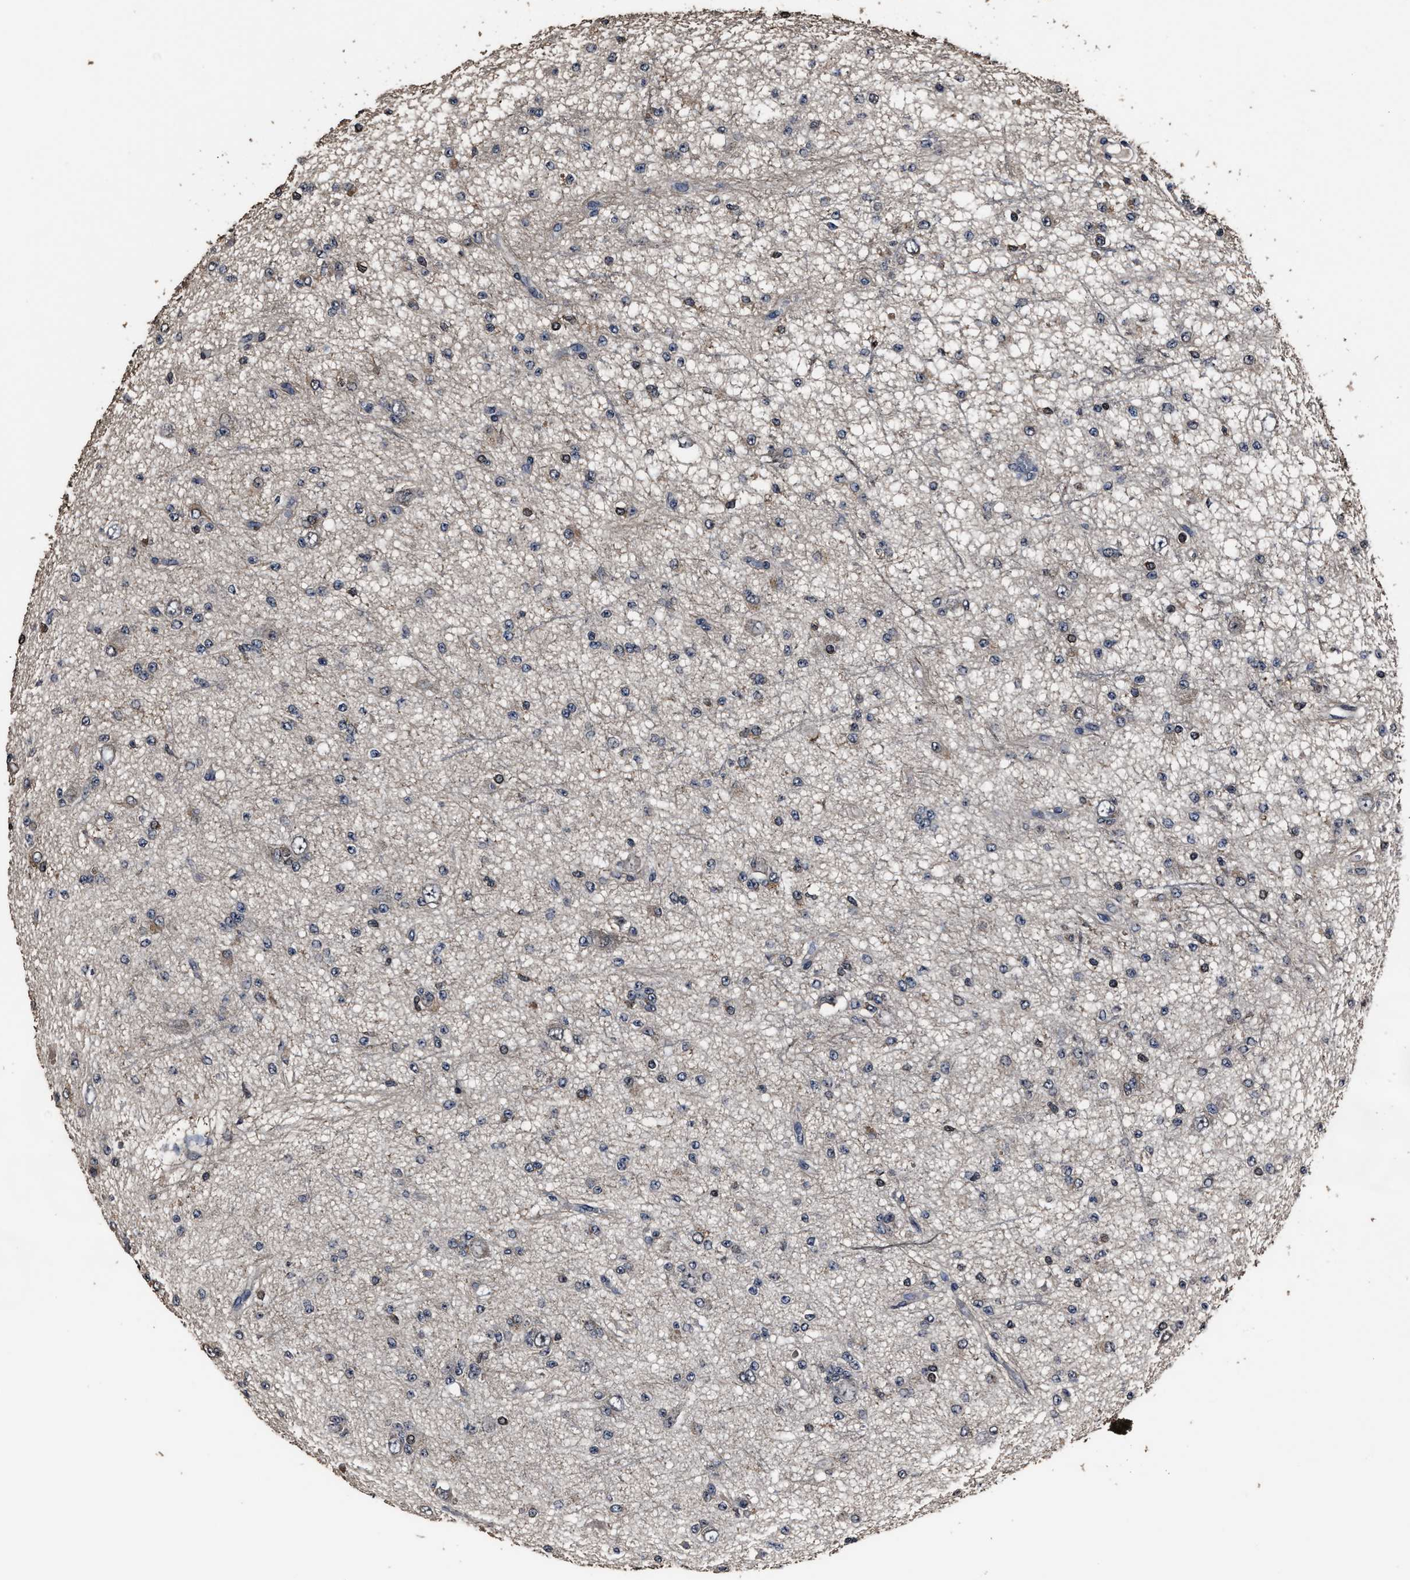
{"staining": {"intensity": "negative", "quantity": "none", "location": "none"}, "tissue": "glioma", "cell_type": "Tumor cells", "image_type": "cancer", "snomed": [{"axis": "morphology", "description": "Glioma, malignant, Low grade"}, {"axis": "topography", "description": "Brain"}], "caption": "A photomicrograph of human malignant low-grade glioma is negative for staining in tumor cells. The staining is performed using DAB (3,3'-diaminobenzidine) brown chromogen with nuclei counter-stained in using hematoxylin.", "gene": "RSBN1L", "patient": {"sex": "male", "age": 38}}